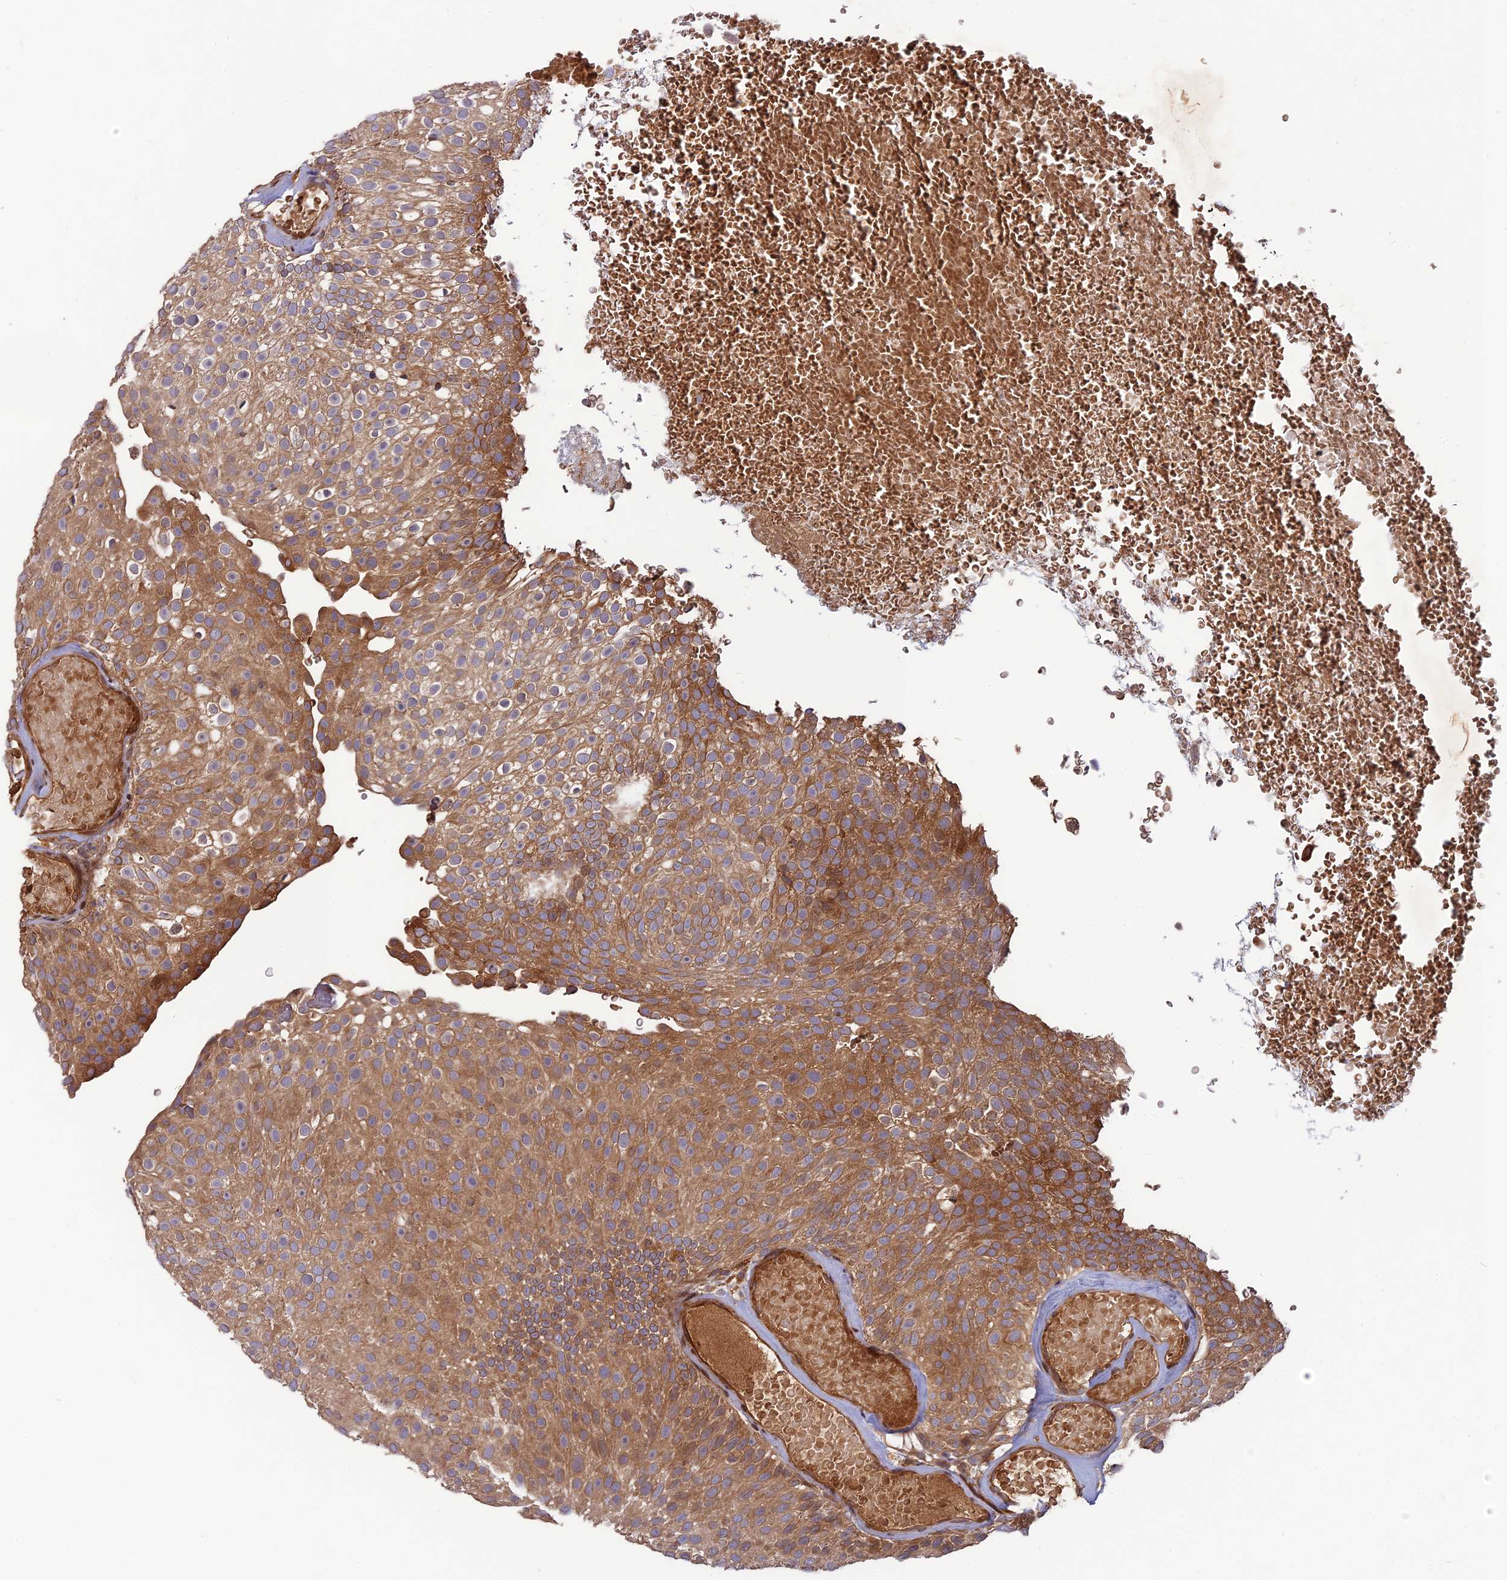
{"staining": {"intensity": "moderate", "quantity": ">75%", "location": "cytoplasmic/membranous"}, "tissue": "urothelial cancer", "cell_type": "Tumor cells", "image_type": "cancer", "snomed": [{"axis": "morphology", "description": "Urothelial carcinoma, Low grade"}, {"axis": "topography", "description": "Urinary bladder"}], "caption": "The micrograph shows a brown stain indicating the presence of a protein in the cytoplasmic/membranous of tumor cells in urothelial carcinoma (low-grade). (brown staining indicates protein expression, while blue staining denotes nuclei).", "gene": "TMUB2", "patient": {"sex": "male", "age": 78}}